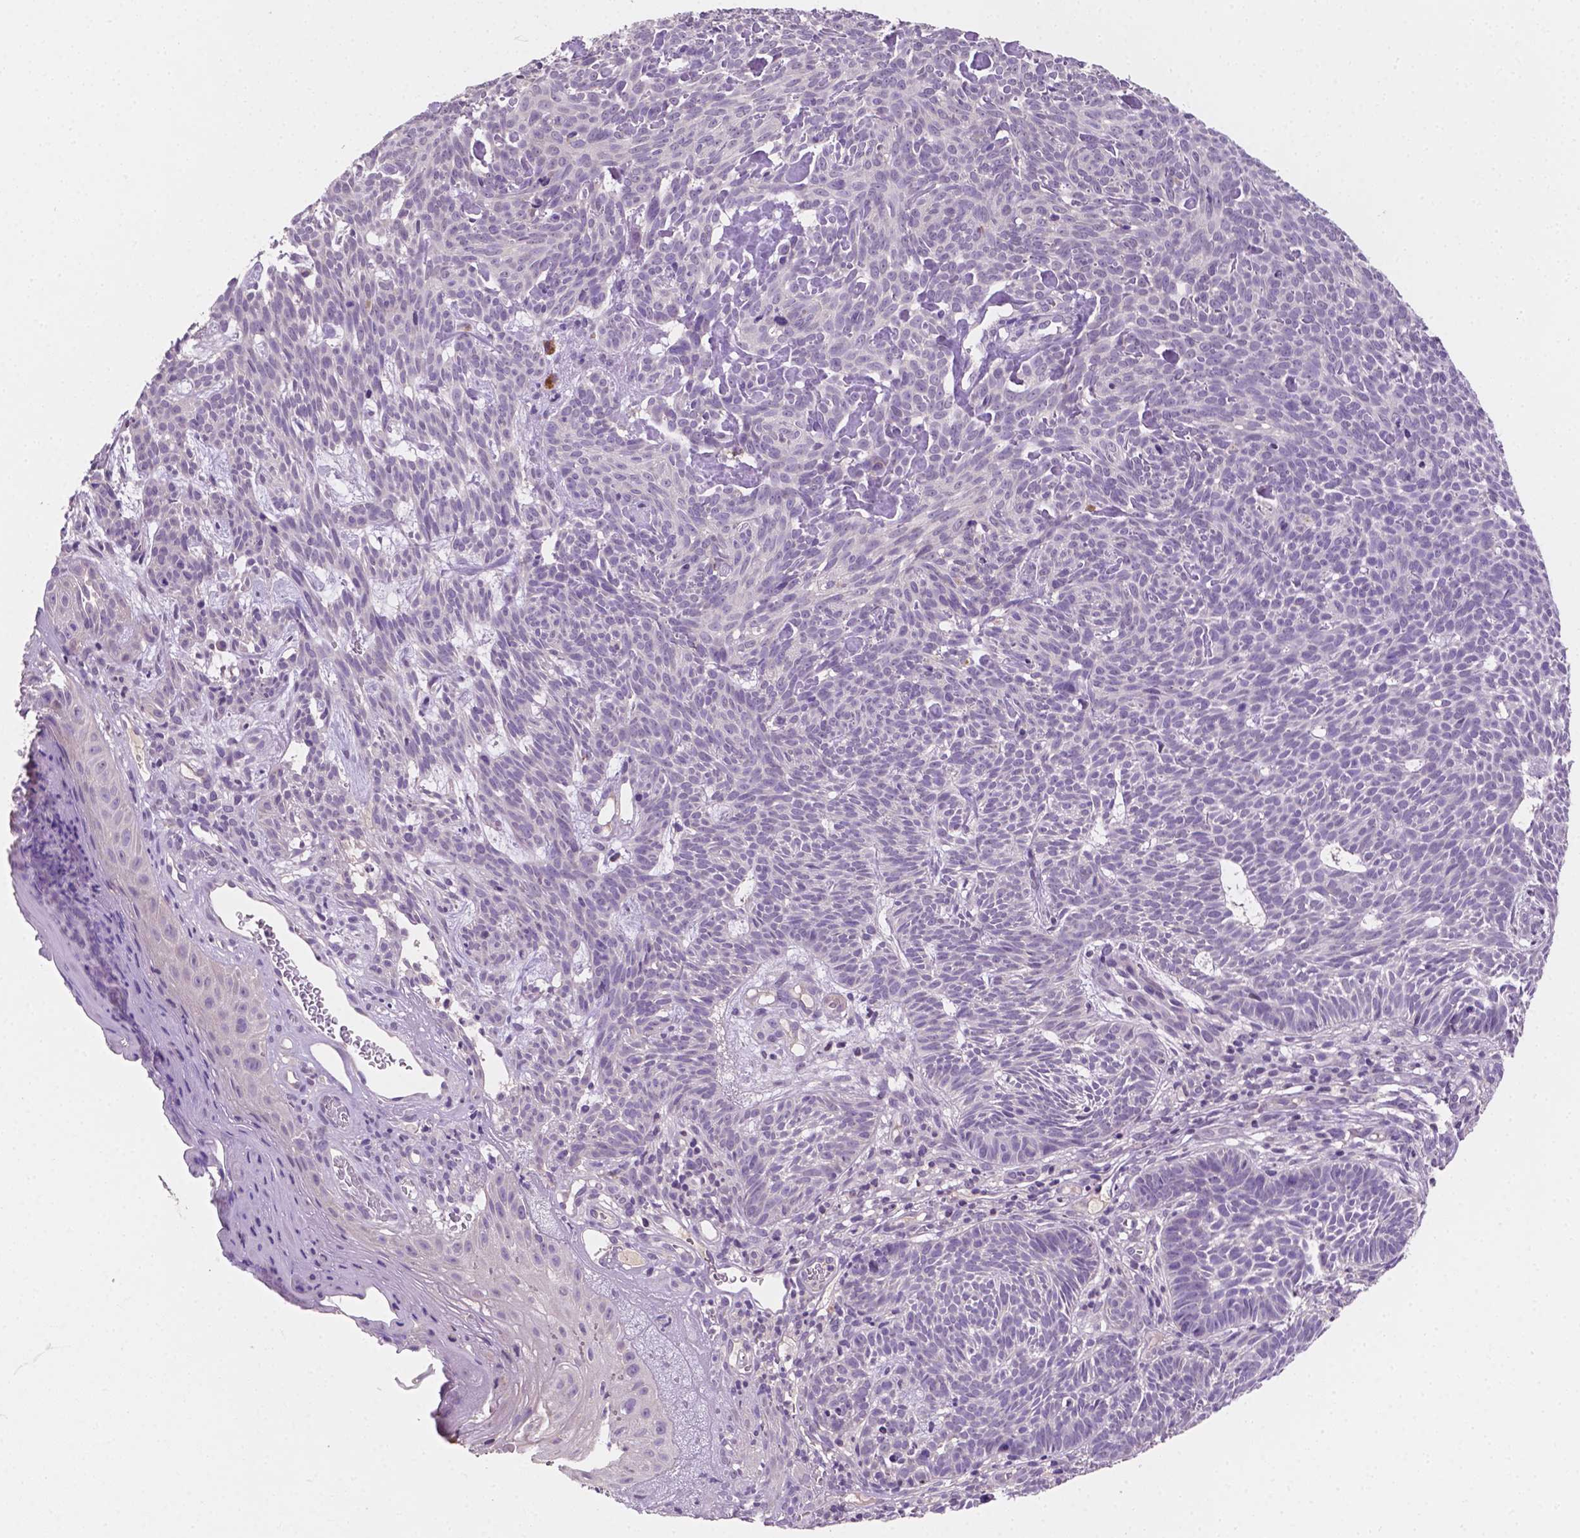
{"staining": {"intensity": "negative", "quantity": "none", "location": "none"}, "tissue": "skin cancer", "cell_type": "Tumor cells", "image_type": "cancer", "snomed": [{"axis": "morphology", "description": "Basal cell carcinoma"}, {"axis": "topography", "description": "Skin"}], "caption": "Basal cell carcinoma (skin) was stained to show a protein in brown. There is no significant staining in tumor cells. The staining was performed using DAB to visualize the protein expression in brown, while the nuclei were stained in blue with hematoxylin (Magnification: 20x).", "gene": "MROH6", "patient": {"sex": "male", "age": 59}}